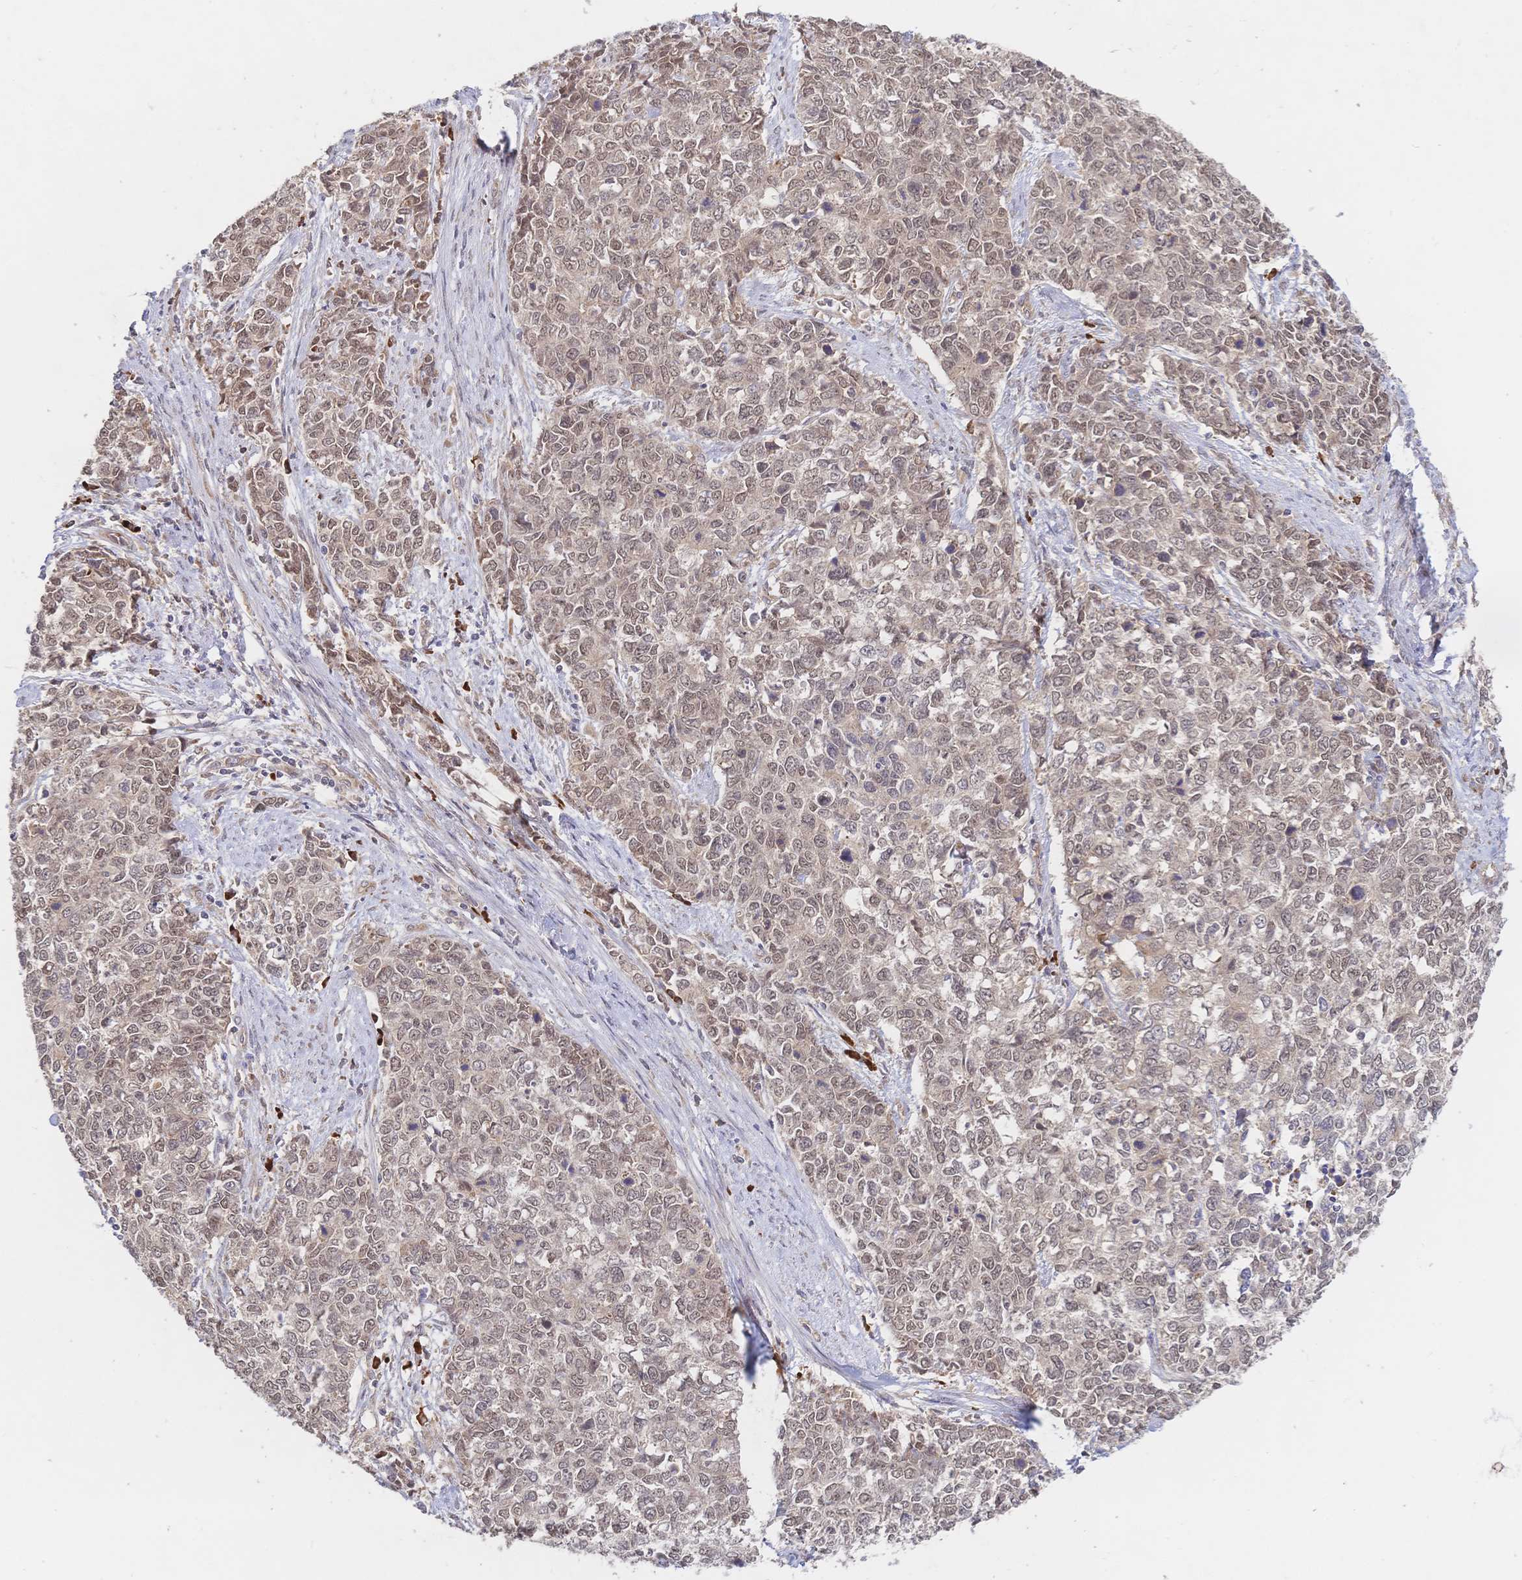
{"staining": {"intensity": "weak", "quantity": "25%-75%", "location": "nuclear"}, "tissue": "cervical cancer", "cell_type": "Tumor cells", "image_type": "cancer", "snomed": [{"axis": "morphology", "description": "Adenocarcinoma, NOS"}, {"axis": "topography", "description": "Cervix"}], "caption": "A high-resolution photomicrograph shows IHC staining of cervical adenocarcinoma, which exhibits weak nuclear staining in about 25%-75% of tumor cells.", "gene": "LMO4", "patient": {"sex": "female", "age": 63}}